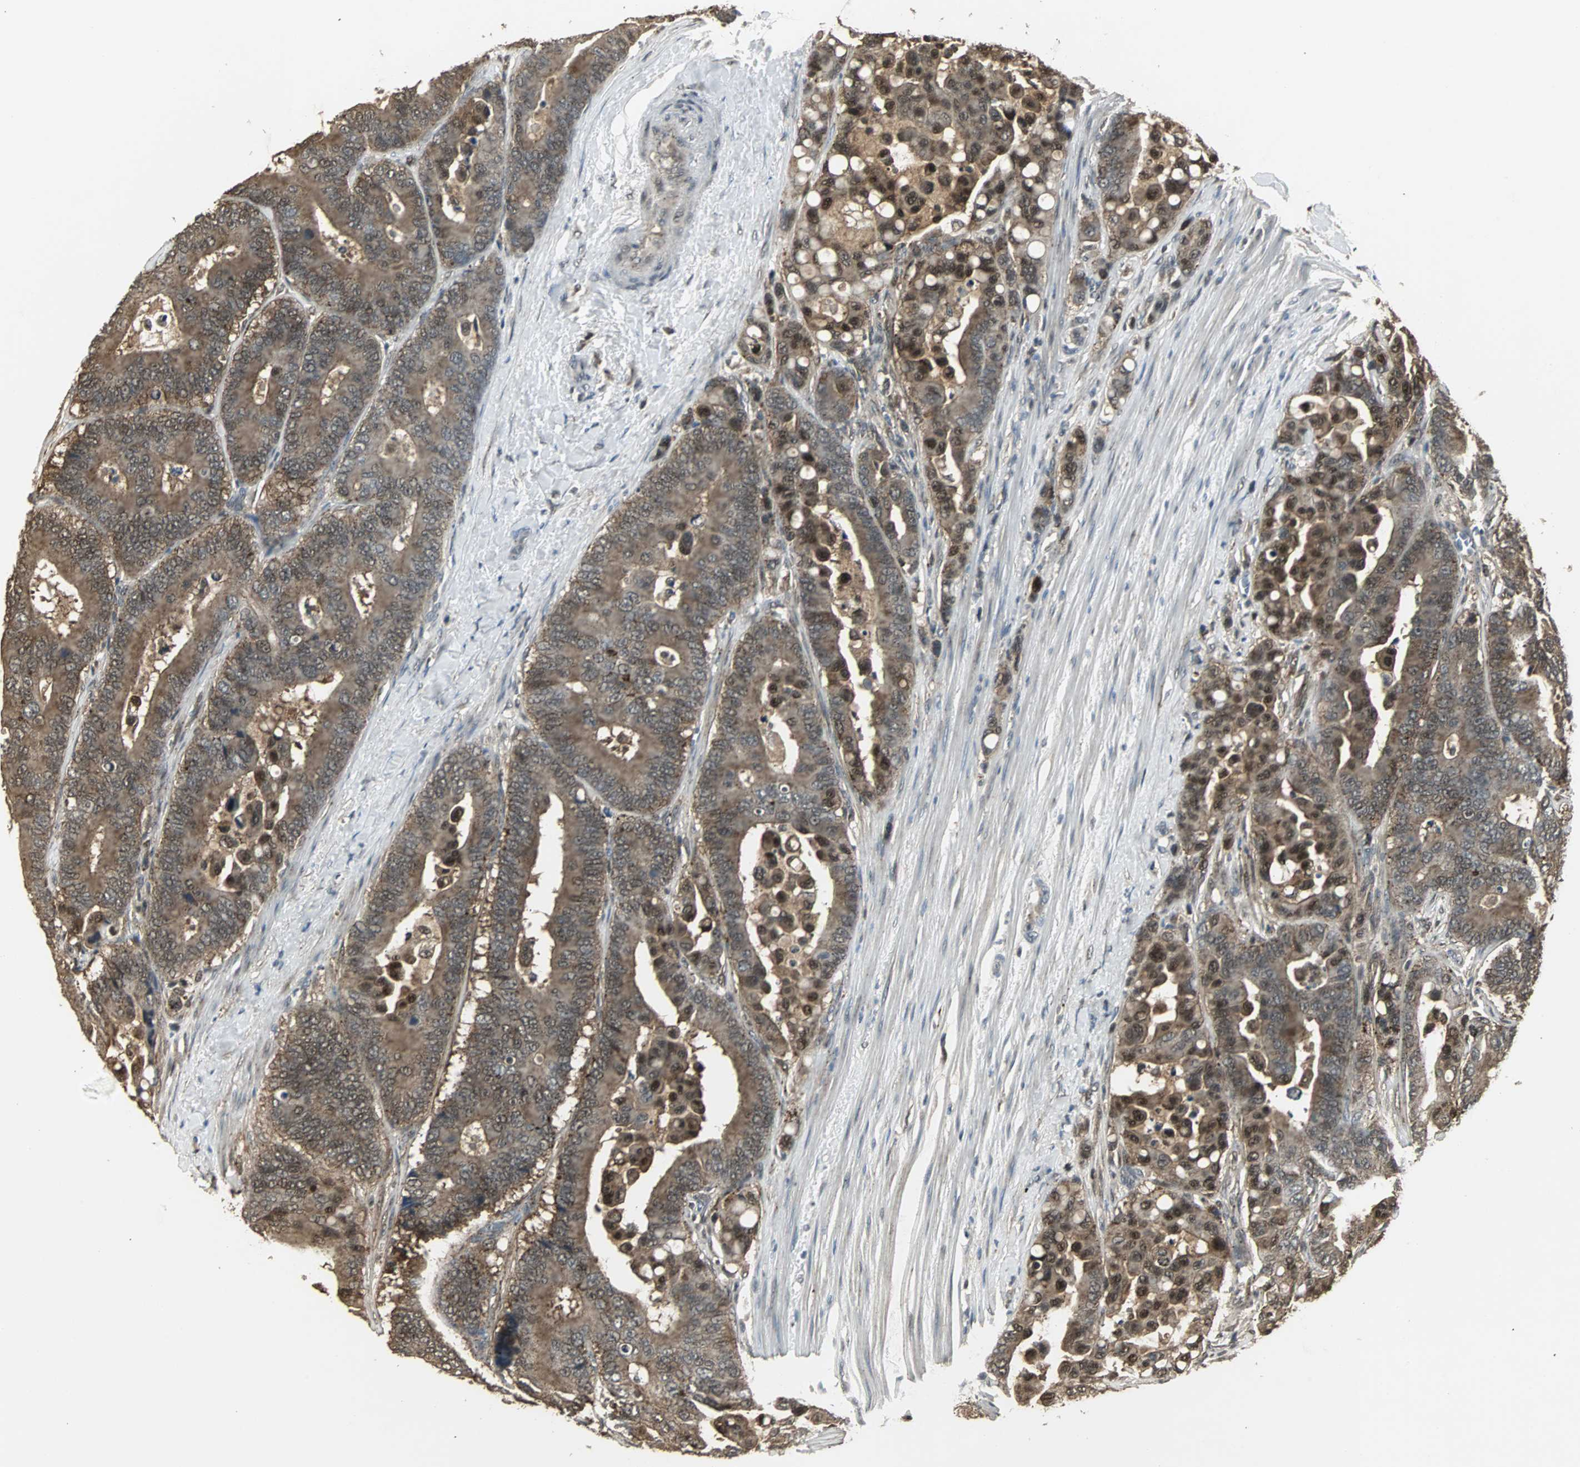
{"staining": {"intensity": "moderate", "quantity": ">75%", "location": "cytoplasmic/membranous"}, "tissue": "colorectal cancer", "cell_type": "Tumor cells", "image_type": "cancer", "snomed": [{"axis": "morphology", "description": "Normal tissue, NOS"}, {"axis": "morphology", "description": "Adenocarcinoma, NOS"}, {"axis": "topography", "description": "Colon"}], "caption": "Brown immunohistochemical staining in human colorectal cancer (adenocarcinoma) demonstrates moderate cytoplasmic/membranous staining in about >75% of tumor cells.", "gene": "PLIN3", "patient": {"sex": "male", "age": 82}}